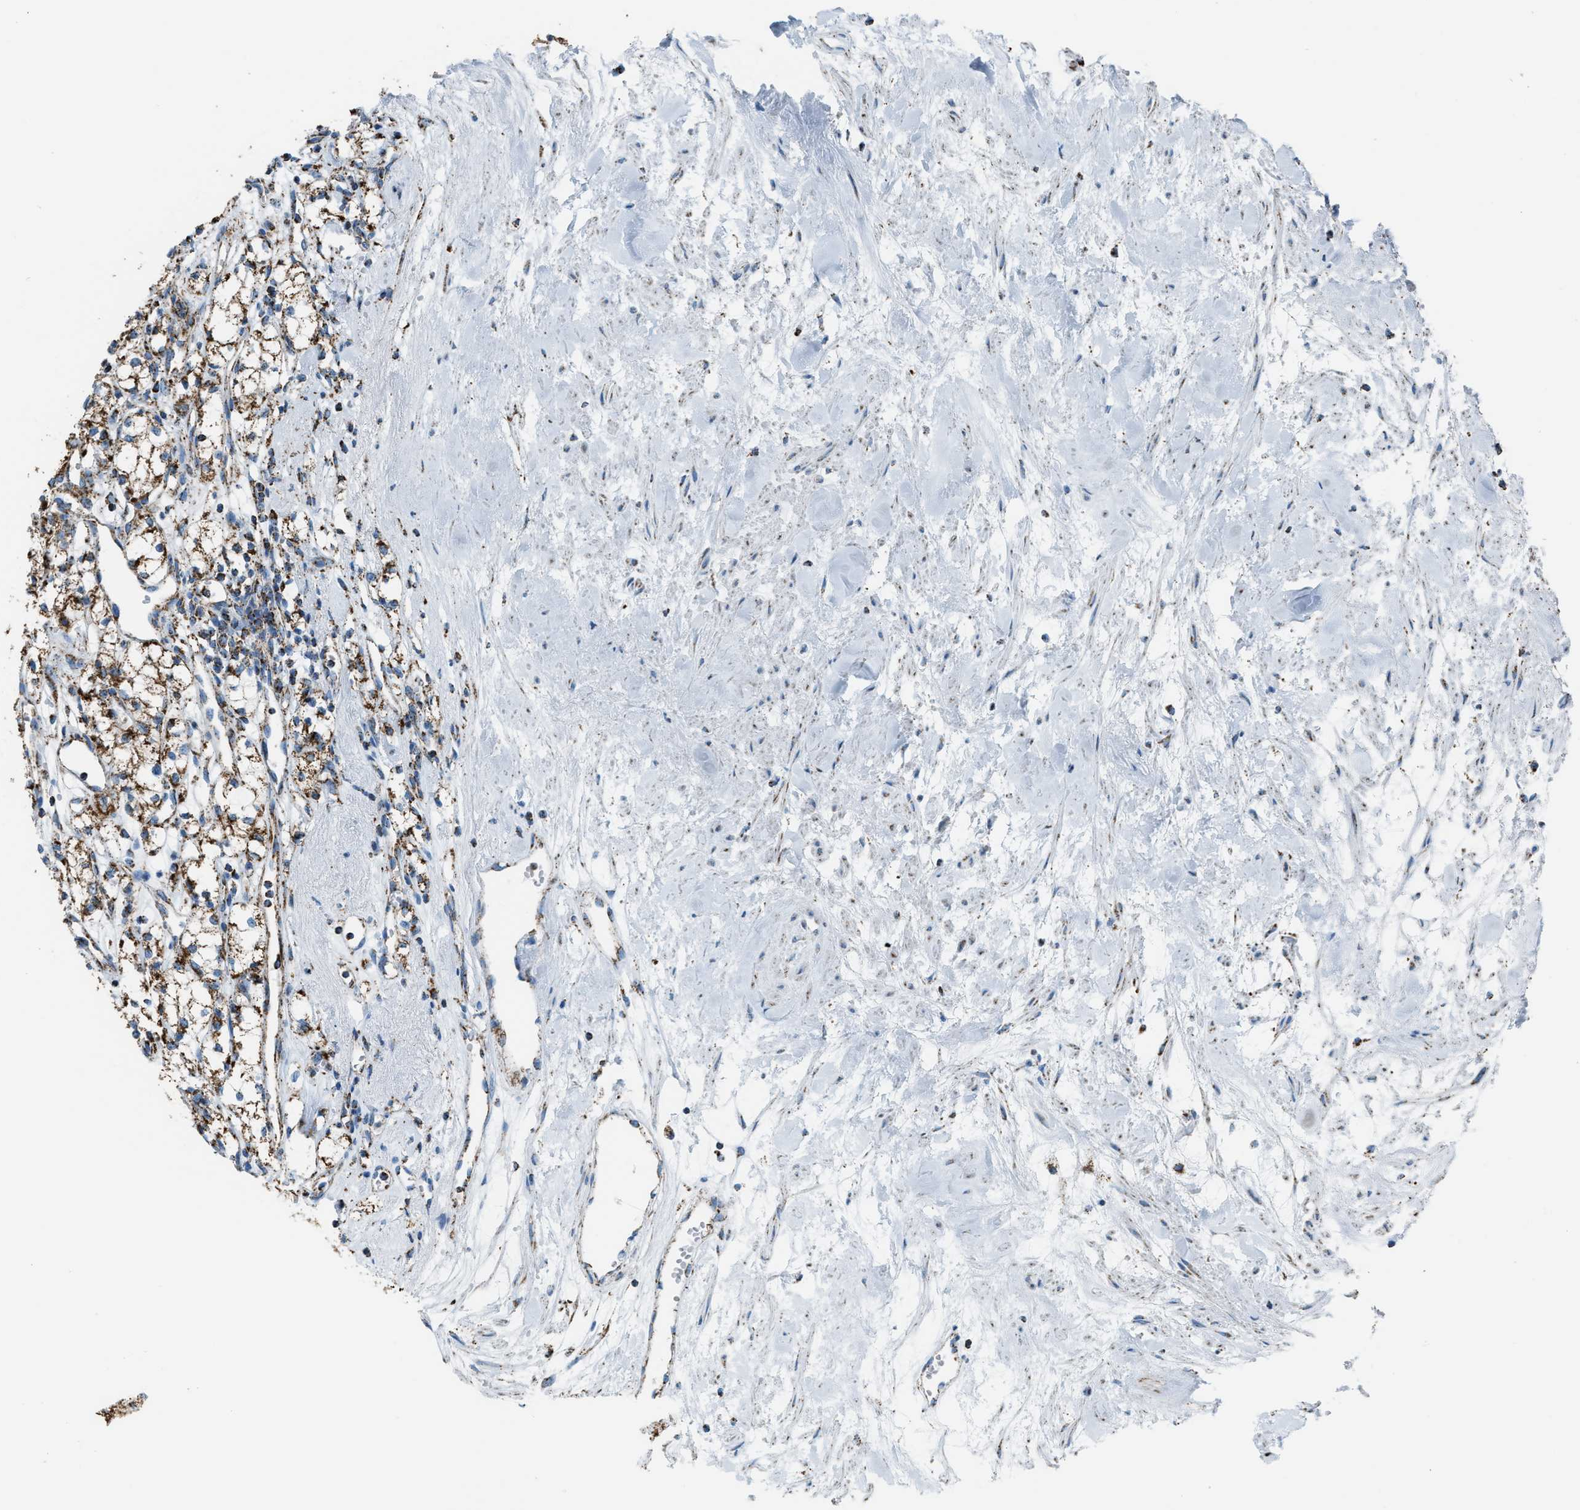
{"staining": {"intensity": "moderate", "quantity": ">75%", "location": "cytoplasmic/membranous"}, "tissue": "renal cancer", "cell_type": "Tumor cells", "image_type": "cancer", "snomed": [{"axis": "morphology", "description": "Adenocarcinoma, NOS"}, {"axis": "topography", "description": "Kidney"}], "caption": "Brown immunohistochemical staining in human renal cancer (adenocarcinoma) reveals moderate cytoplasmic/membranous expression in about >75% of tumor cells.", "gene": "MDH2", "patient": {"sex": "male", "age": 59}}